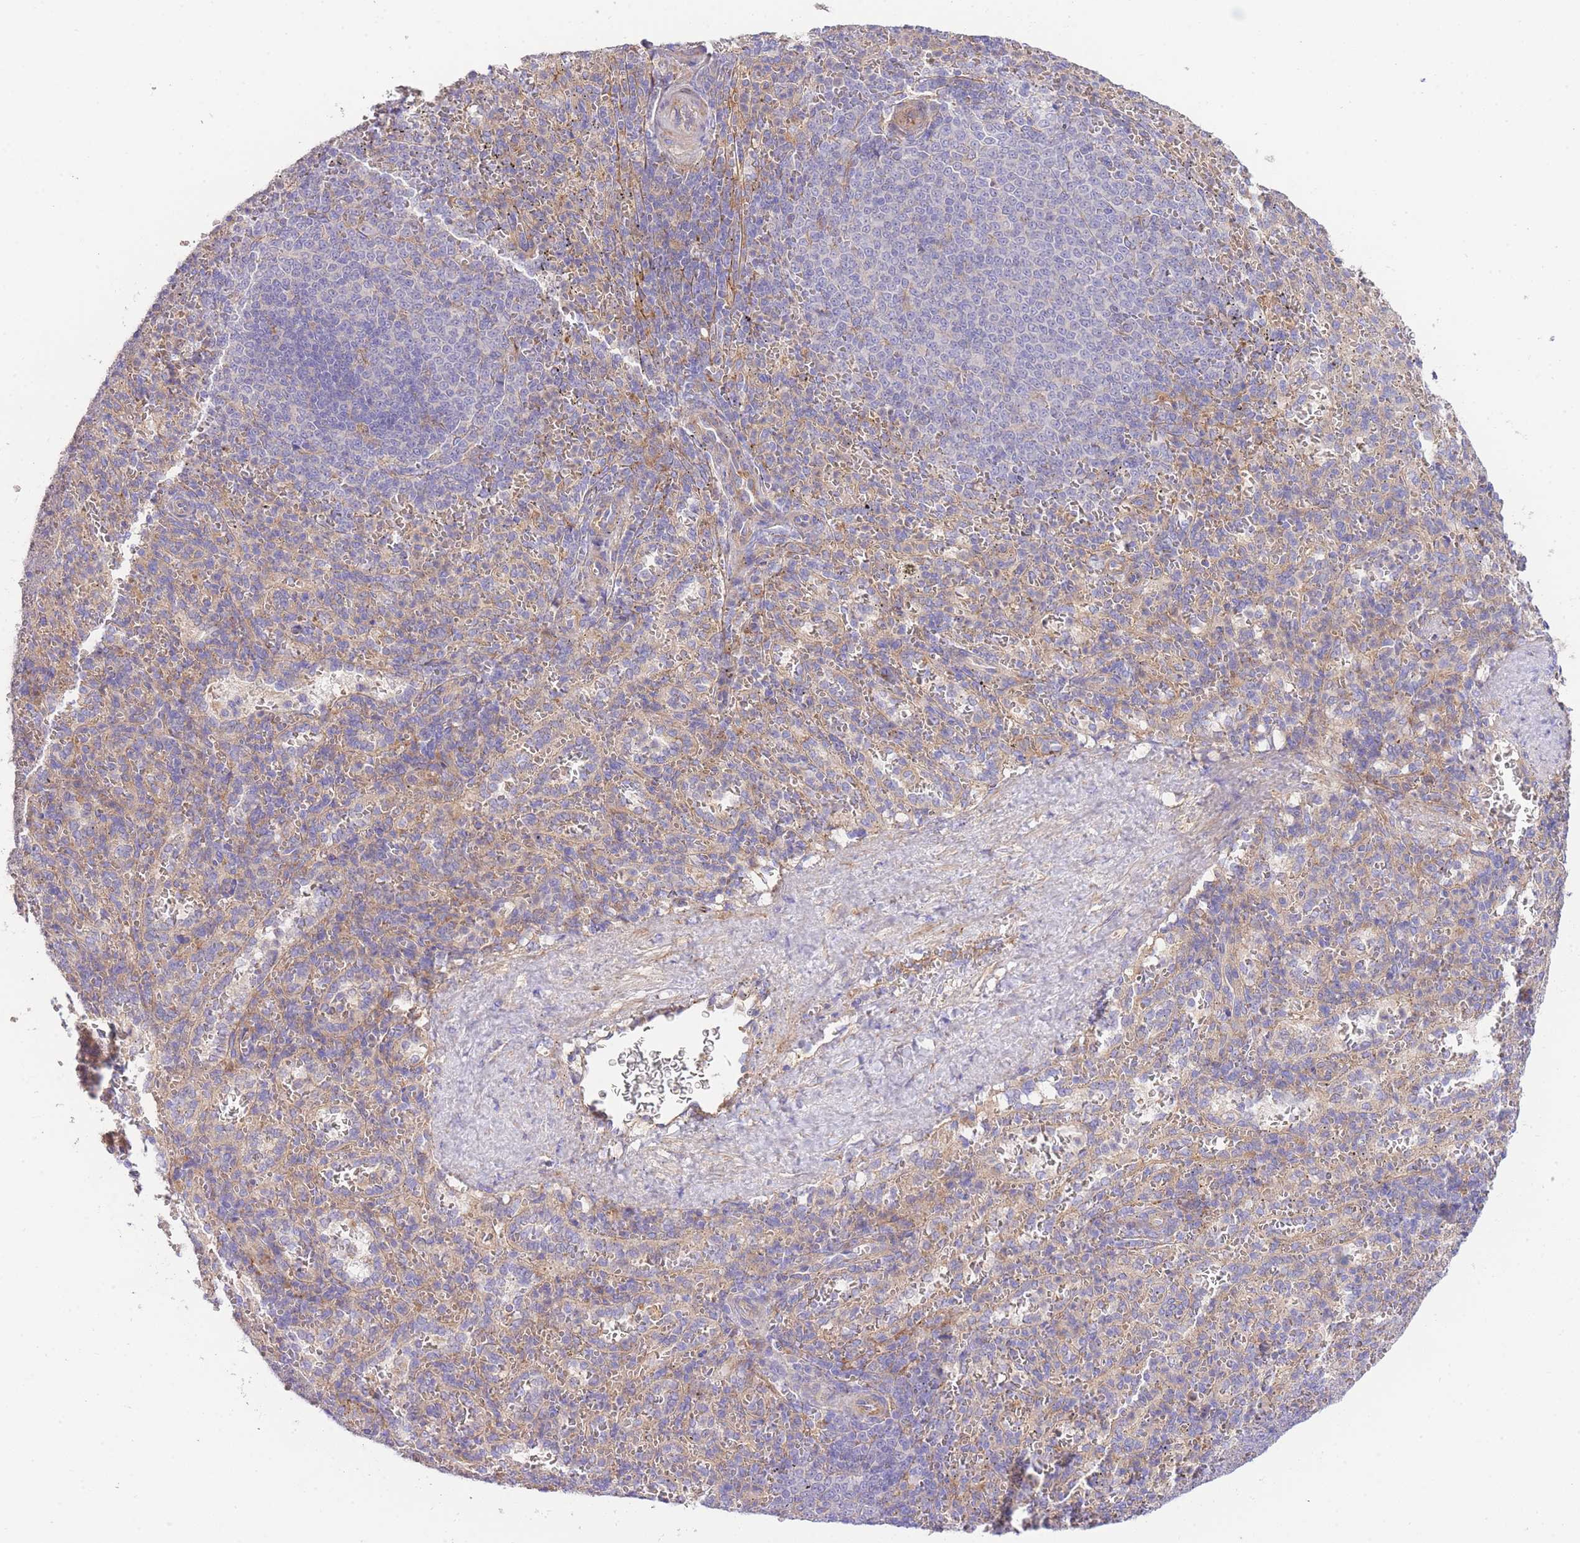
{"staining": {"intensity": "weak", "quantity": "25%-75%", "location": "cytoplasmic/membranous"}, "tissue": "spleen", "cell_type": "Cells in red pulp", "image_type": "normal", "snomed": [{"axis": "morphology", "description": "Normal tissue, NOS"}, {"axis": "topography", "description": "Spleen"}], "caption": "A photomicrograph of spleen stained for a protein demonstrates weak cytoplasmic/membranous brown staining in cells in red pulp. The staining was performed using DAB, with brown indicating positive protein expression. Nuclei are stained blue with hematoxylin.", "gene": "INSYN2B", "patient": {"sex": "female", "age": 21}}